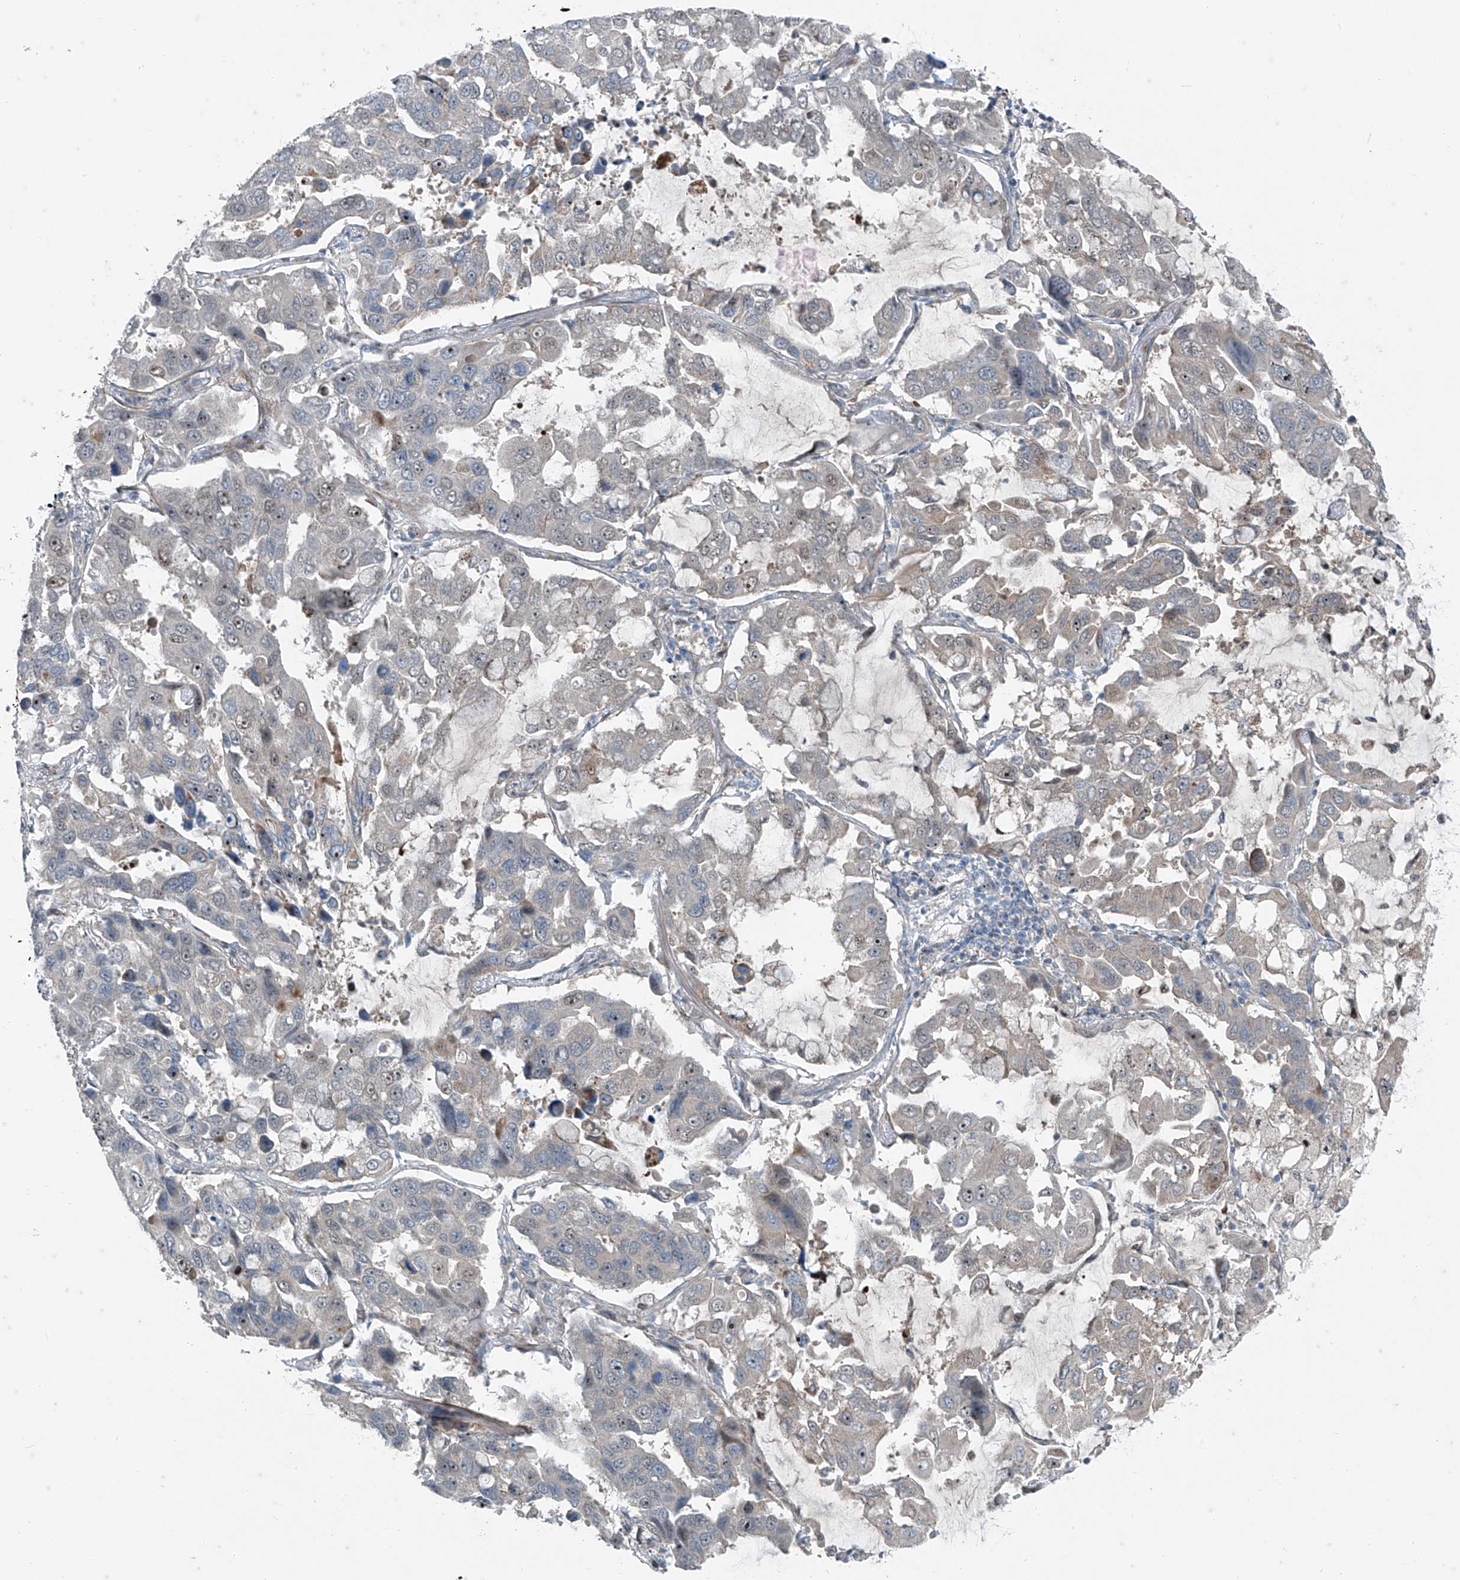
{"staining": {"intensity": "weak", "quantity": "<25%", "location": "nuclear"}, "tissue": "lung cancer", "cell_type": "Tumor cells", "image_type": "cancer", "snomed": [{"axis": "morphology", "description": "Adenocarcinoma, NOS"}, {"axis": "topography", "description": "Lung"}], "caption": "IHC of lung adenocarcinoma displays no staining in tumor cells.", "gene": "PPCS", "patient": {"sex": "male", "age": 64}}